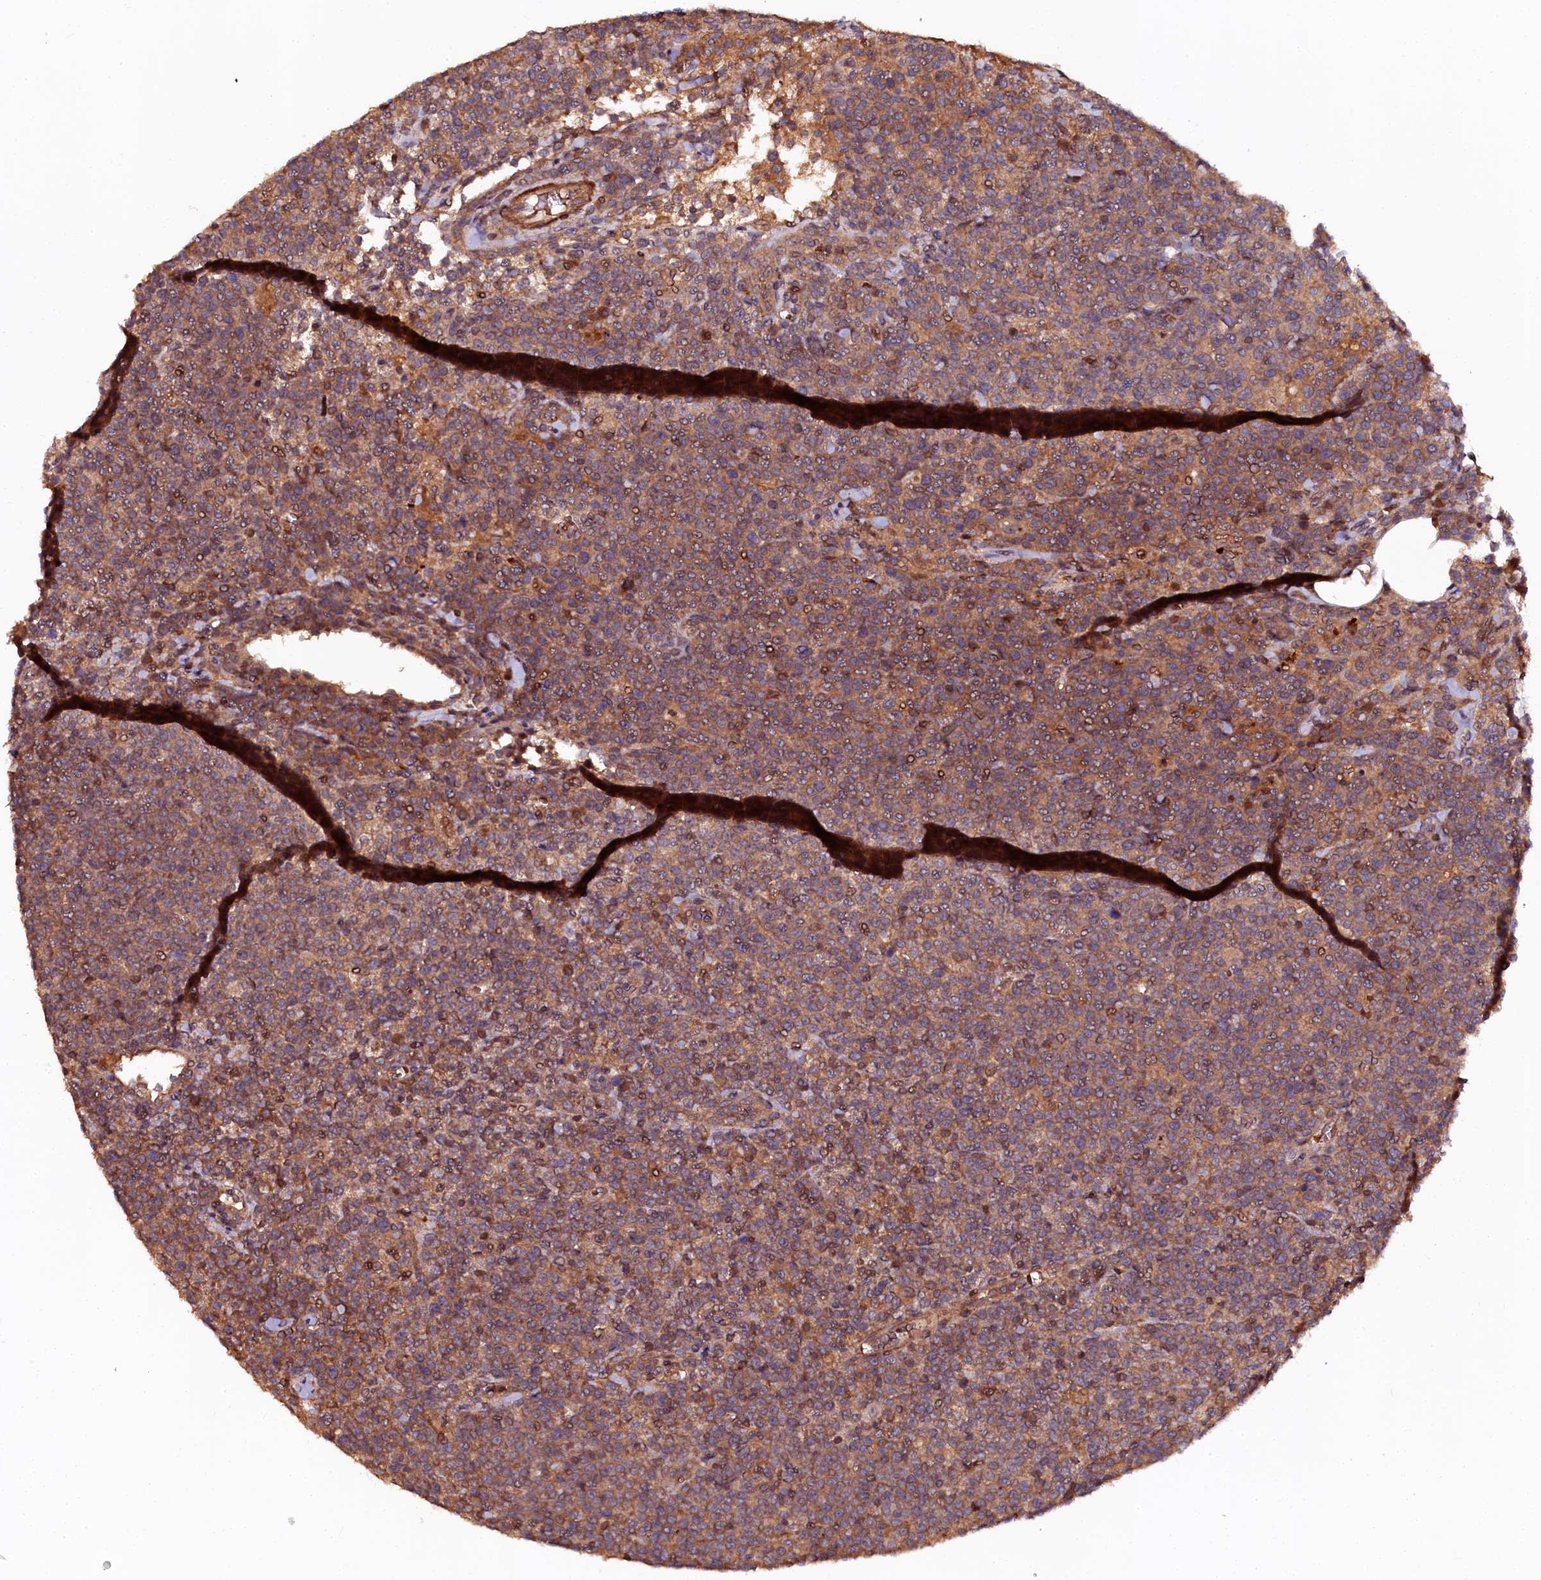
{"staining": {"intensity": "moderate", "quantity": ">75%", "location": "cytoplasmic/membranous"}, "tissue": "lymphoma", "cell_type": "Tumor cells", "image_type": "cancer", "snomed": [{"axis": "morphology", "description": "Malignant lymphoma, non-Hodgkin's type, High grade"}, {"axis": "topography", "description": "Lymph node"}], "caption": "The immunohistochemical stain shows moderate cytoplasmic/membranous staining in tumor cells of high-grade malignant lymphoma, non-Hodgkin's type tissue.", "gene": "N4BP1", "patient": {"sex": "male", "age": 61}}